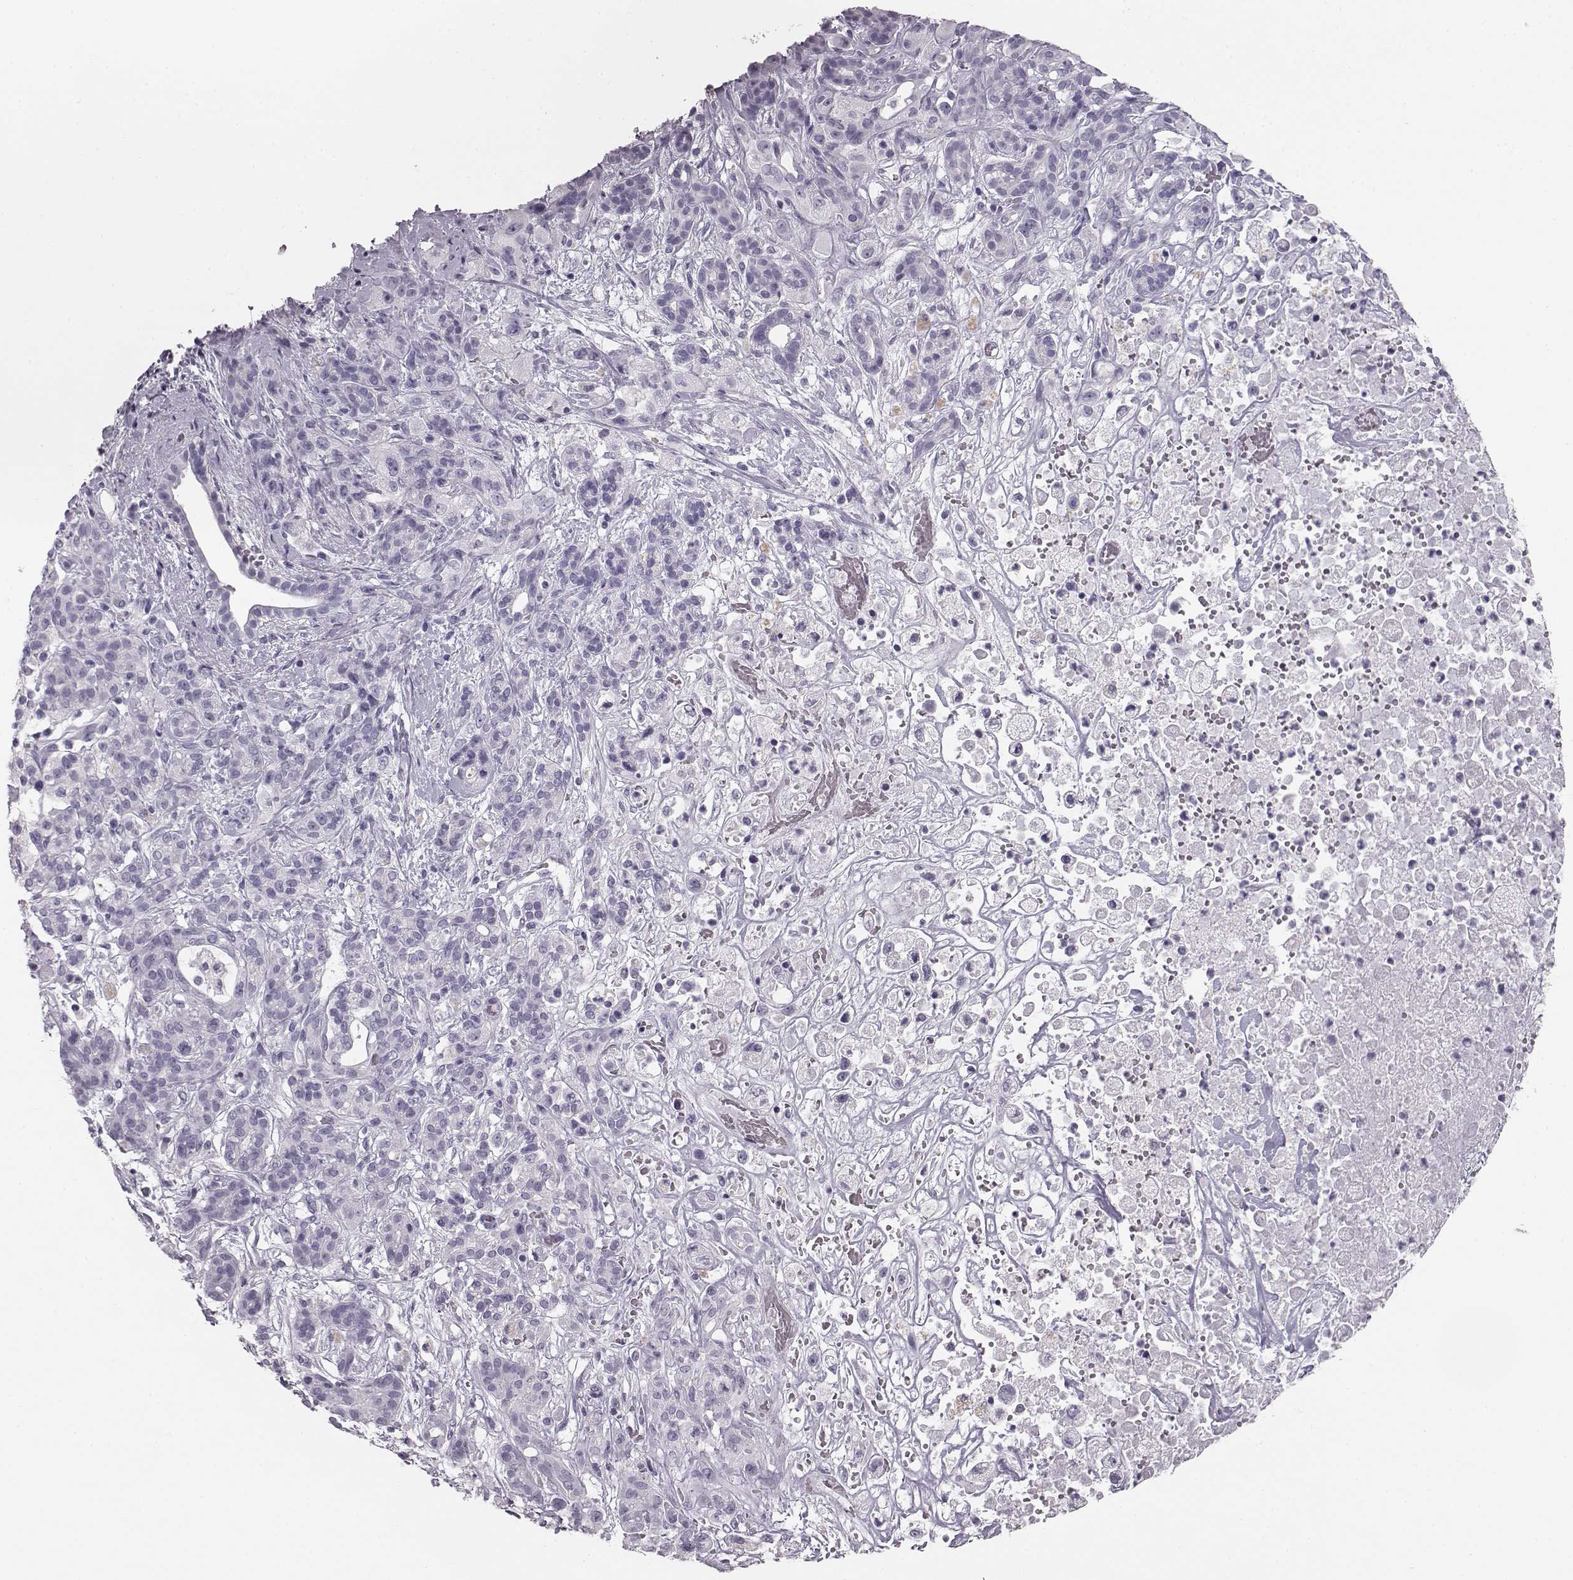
{"staining": {"intensity": "negative", "quantity": "none", "location": "none"}, "tissue": "pancreatic cancer", "cell_type": "Tumor cells", "image_type": "cancer", "snomed": [{"axis": "morphology", "description": "Adenocarcinoma, NOS"}, {"axis": "topography", "description": "Pancreas"}], "caption": "Immunohistochemical staining of human pancreatic cancer (adenocarcinoma) exhibits no significant expression in tumor cells.", "gene": "BFSP2", "patient": {"sex": "male", "age": 44}}